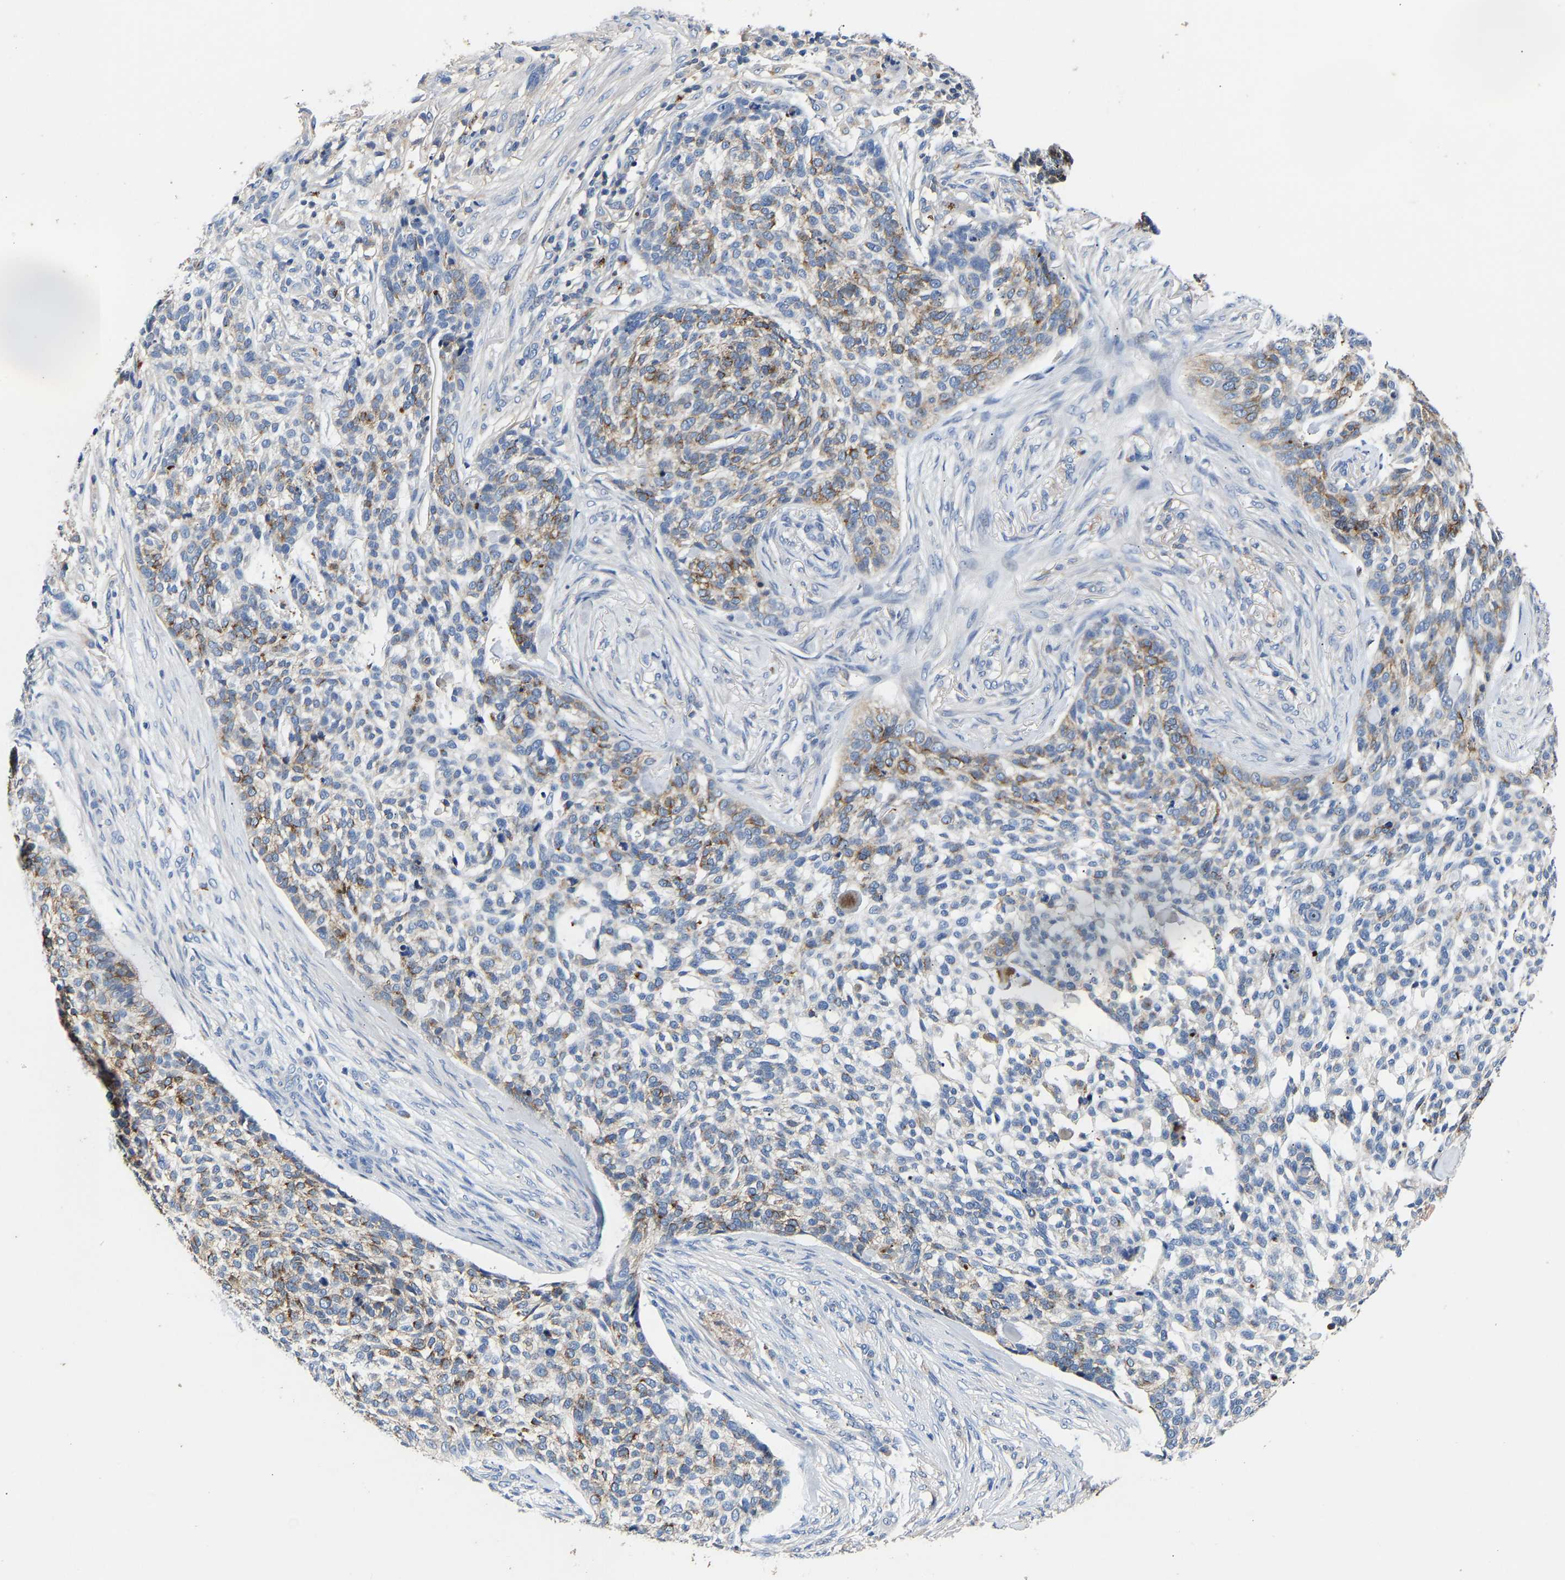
{"staining": {"intensity": "moderate", "quantity": "<25%", "location": "cytoplasmic/membranous"}, "tissue": "skin cancer", "cell_type": "Tumor cells", "image_type": "cancer", "snomed": [{"axis": "morphology", "description": "Basal cell carcinoma"}, {"axis": "topography", "description": "Skin"}], "caption": "Skin basal cell carcinoma tissue exhibits moderate cytoplasmic/membranous positivity in approximately <25% of tumor cells", "gene": "CCDC171", "patient": {"sex": "female", "age": 64}}